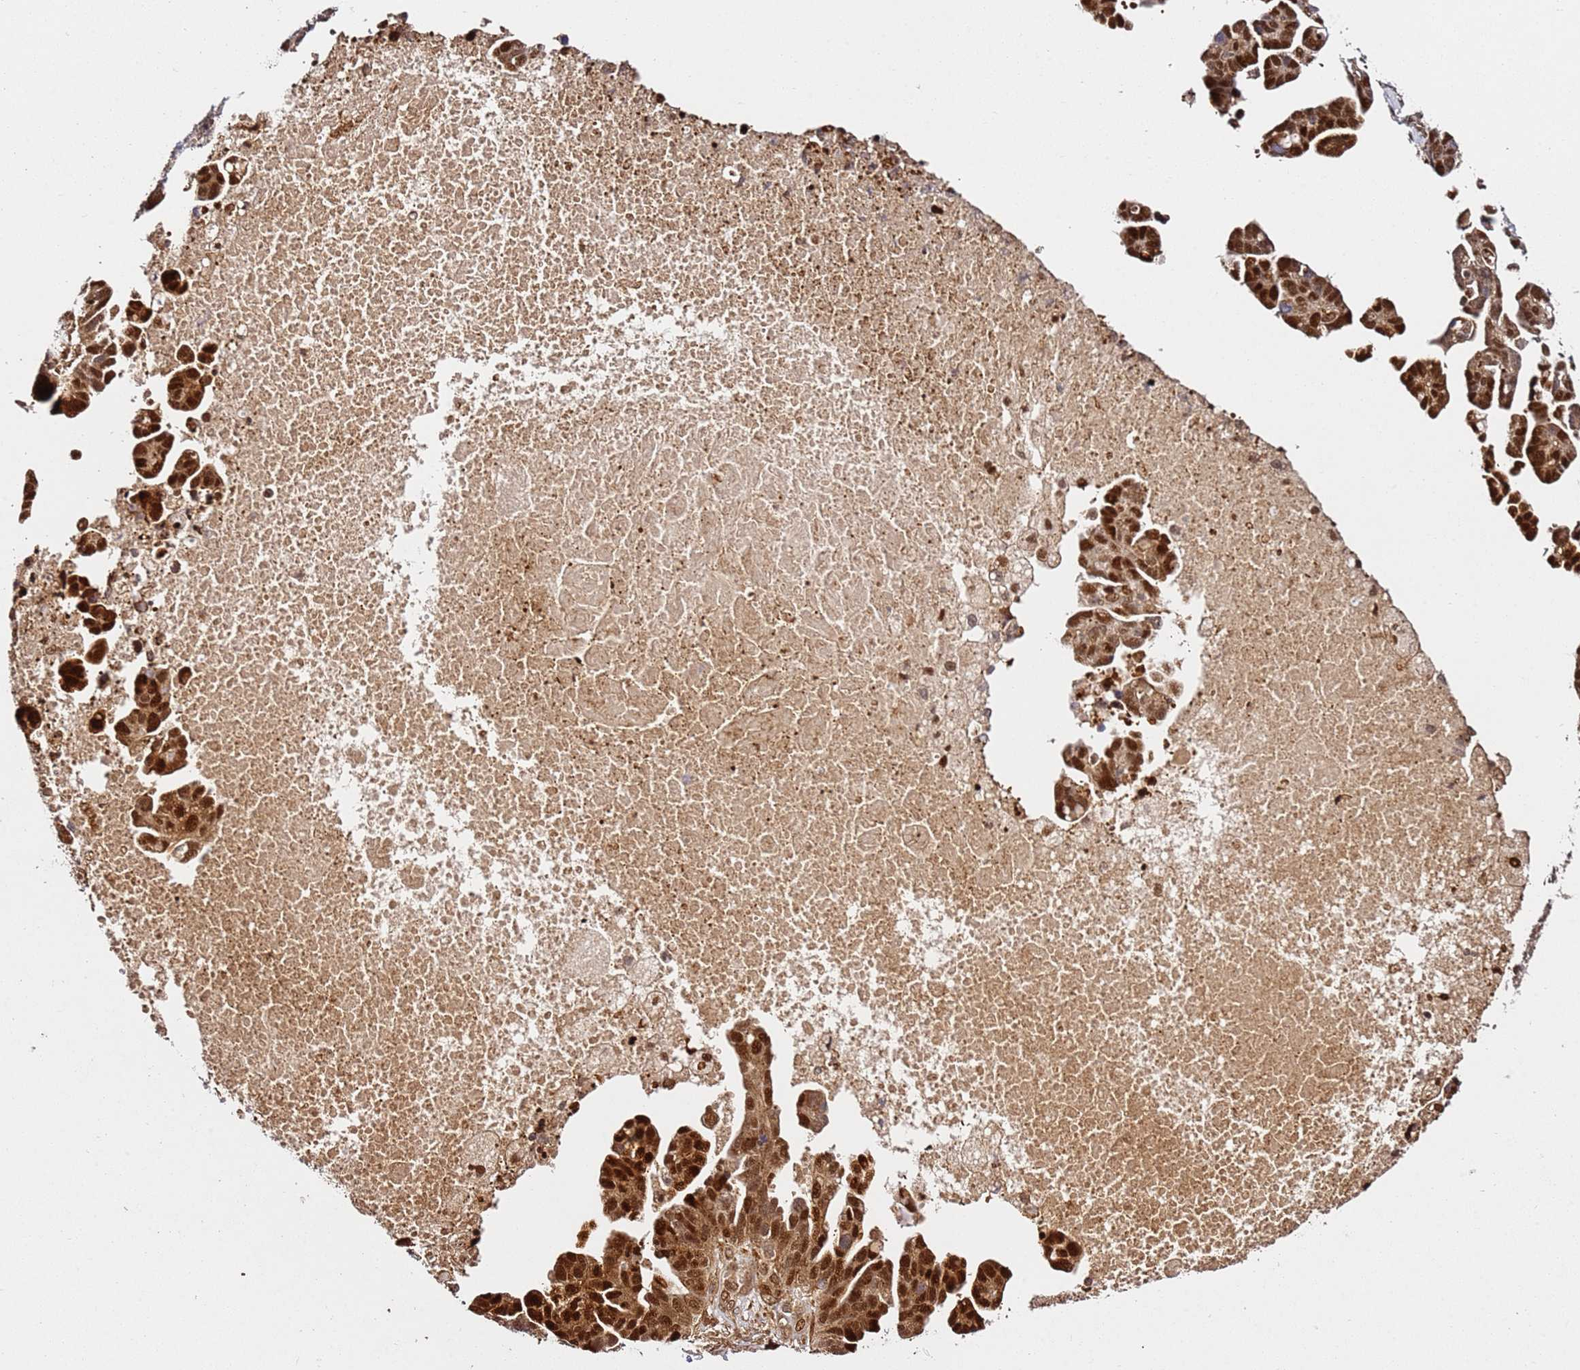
{"staining": {"intensity": "strong", "quantity": ">75%", "location": "cytoplasmic/membranous,nuclear"}, "tissue": "ovarian cancer", "cell_type": "Tumor cells", "image_type": "cancer", "snomed": [{"axis": "morphology", "description": "Cystadenocarcinoma, serous, NOS"}, {"axis": "topography", "description": "Ovary"}], "caption": "Protein expression analysis of human ovarian cancer (serous cystadenocarcinoma) reveals strong cytoplasmic/membranous and nuclear expression in approximately >75% of tumor cells.", "gene": "SMOX", "patient": {"sex": "female", "age": 54}}